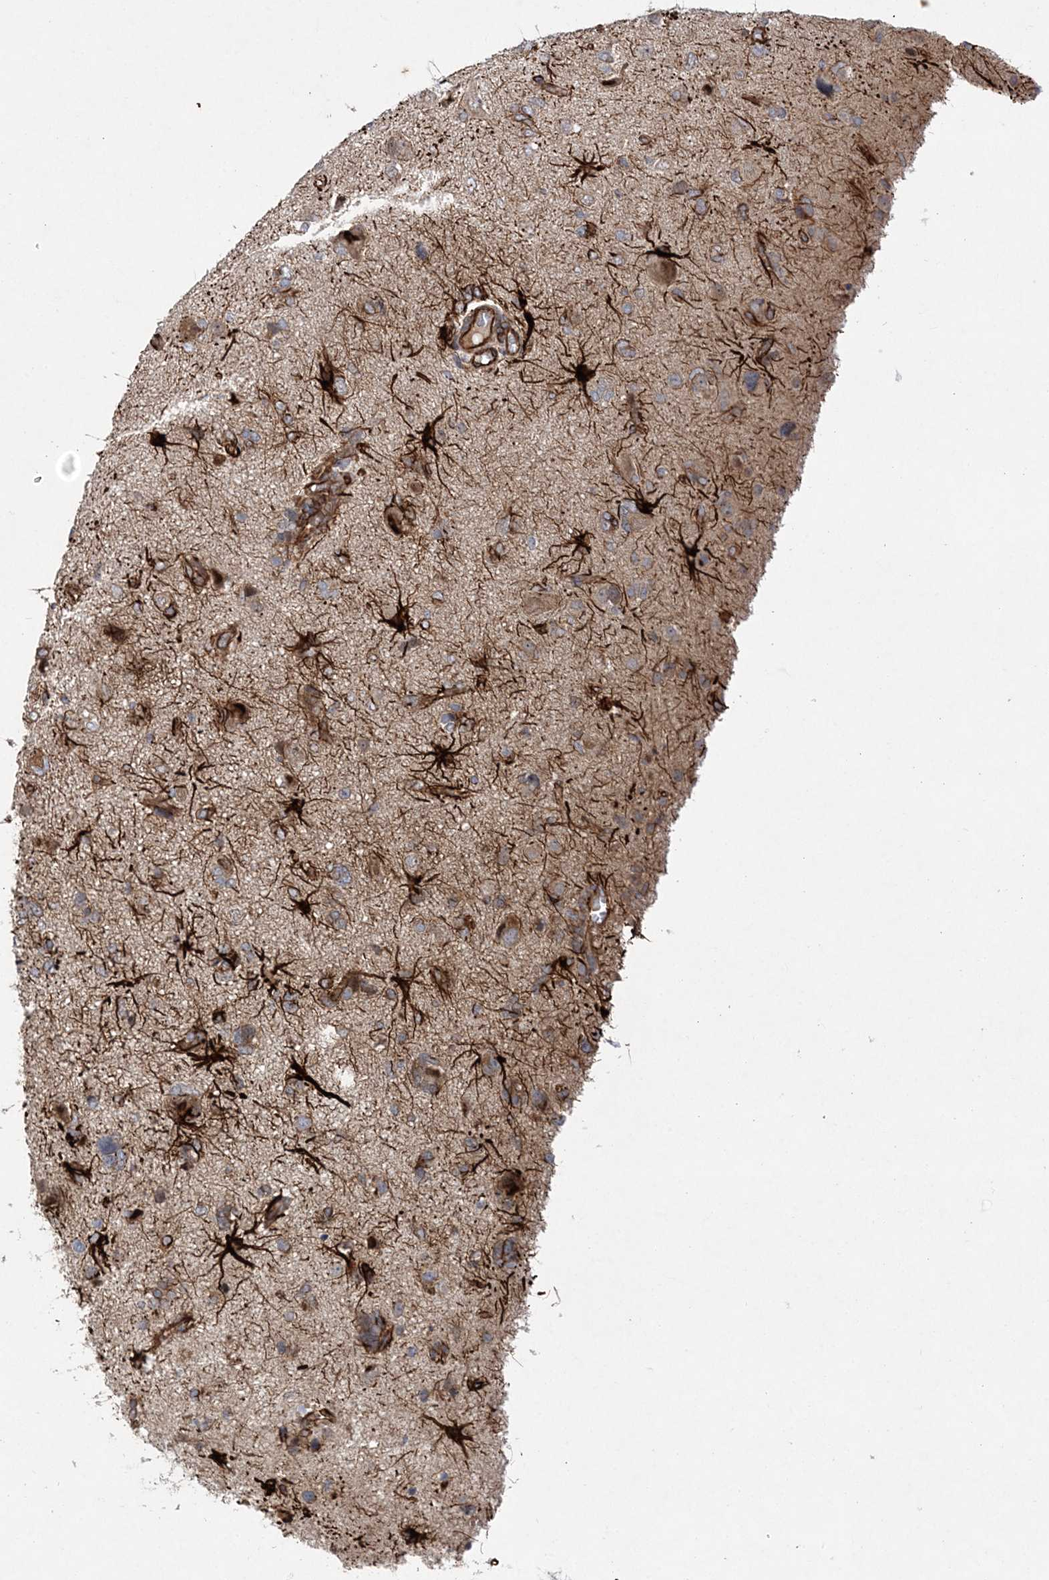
{"staining": {"intensity": "negative", "quantity": "none", "location": "none"}, "tissue": "glioma", "cell_type": "Tumor cells", "image_type": "cancer", "snomed": [{"axis": "morphology", "description": "Glioma, malignant, High grade"}, {"axis": "topography", "description": "Brain"}], "caption": "Immunohistochemistry (IHC) of malignant glioma (high-grade) exhibits no expression in tumor cells. Brightfield microscopy of IHC stained with DAB (brown) and hematoxylin (blue), captured at high magnification.", "gene": "FAM114A2", "patient": {"sex": "female", "age": 59}}